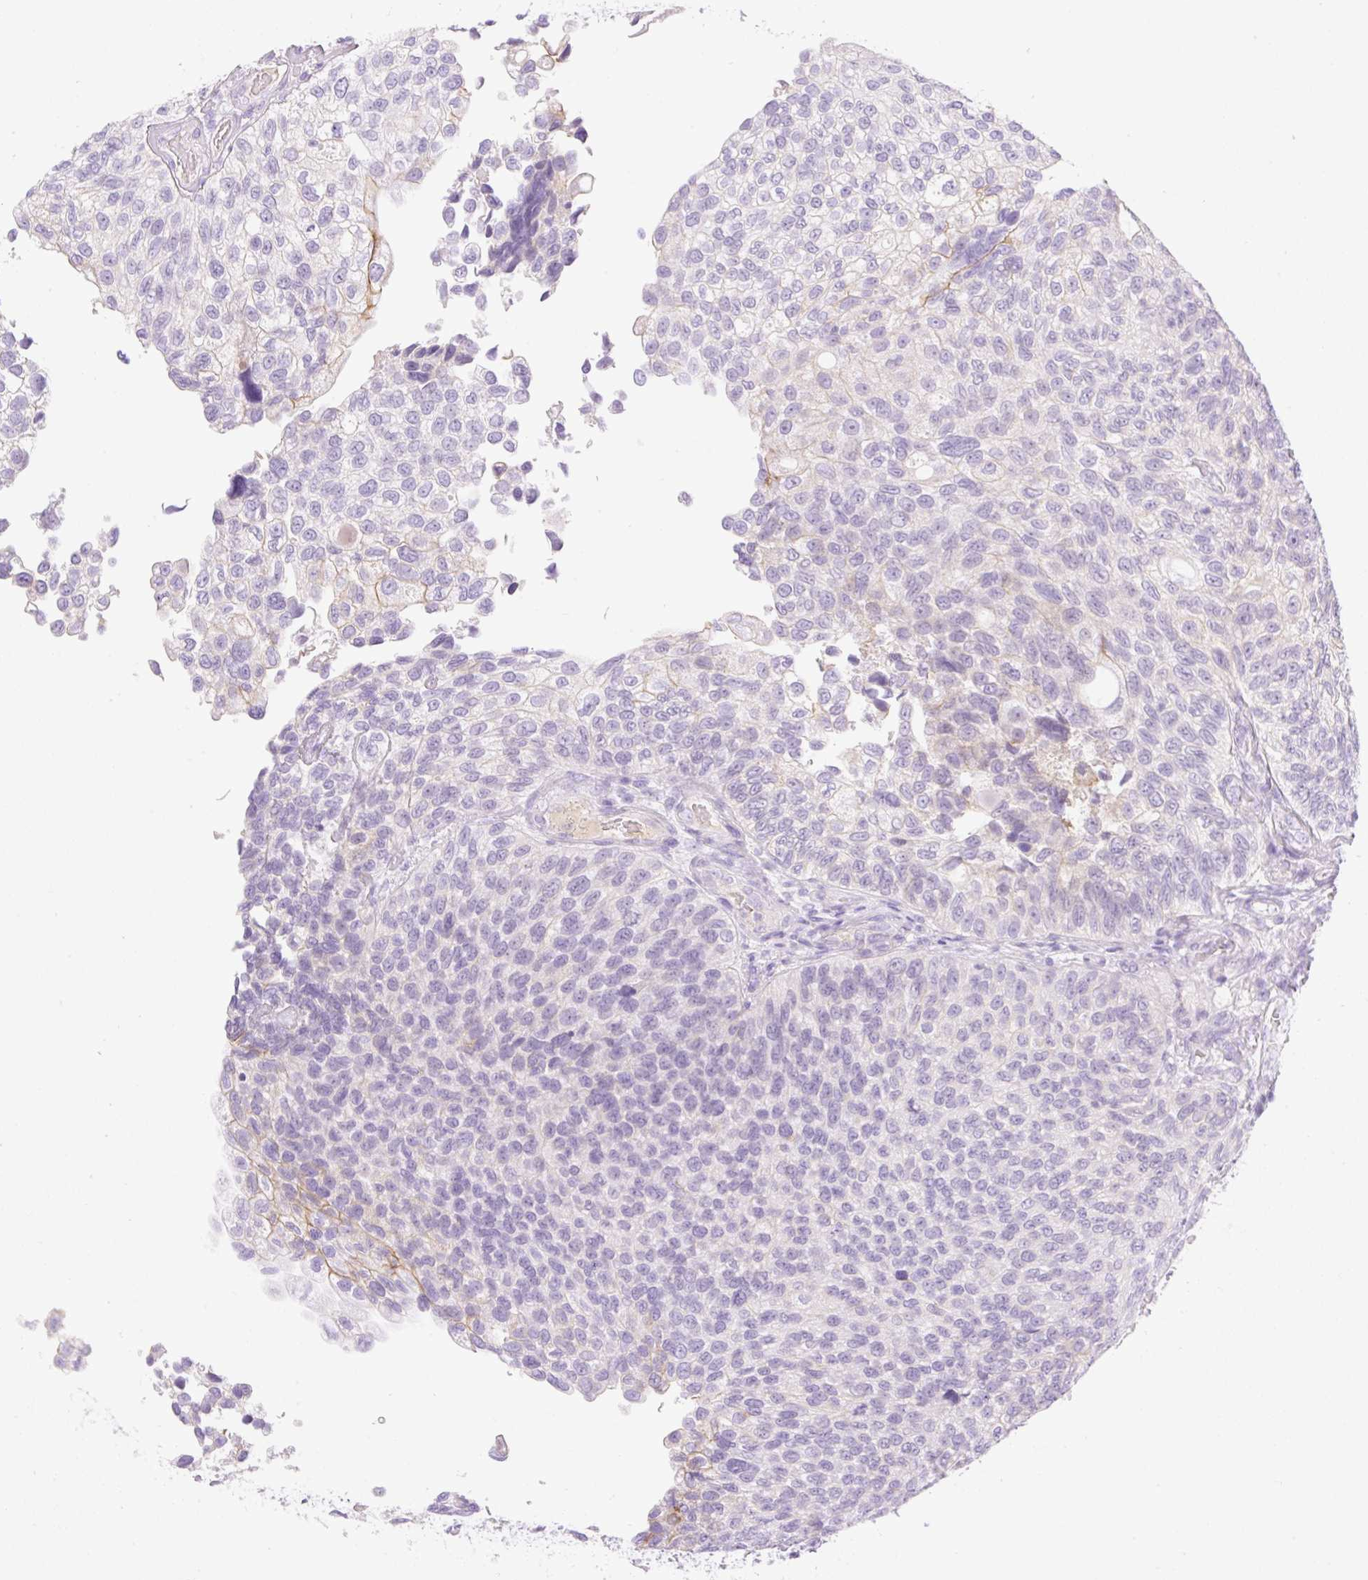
{"staining": {"intensity": "moderate", "quantity": "<25%", "location": "cytoplasmic/membranous"}, "tissue": "urothelial cancer", "cell_type": "Tumor cells", "image_type": "cancer", "snomed": [{"axis": "morphology", "description": "Urothelial carcinoma, NOS"}, {"axis": "topography", "description": "Urinary bladder"}], "caption": "Approximately <25% of tumor cells in human urothelial cancer display moderate cytoplasmic/membranous protein expression as visualized by brown immunohistochemical staining.", "gene": "PALM3", "patient": {"sex": "male", "age": 87}}